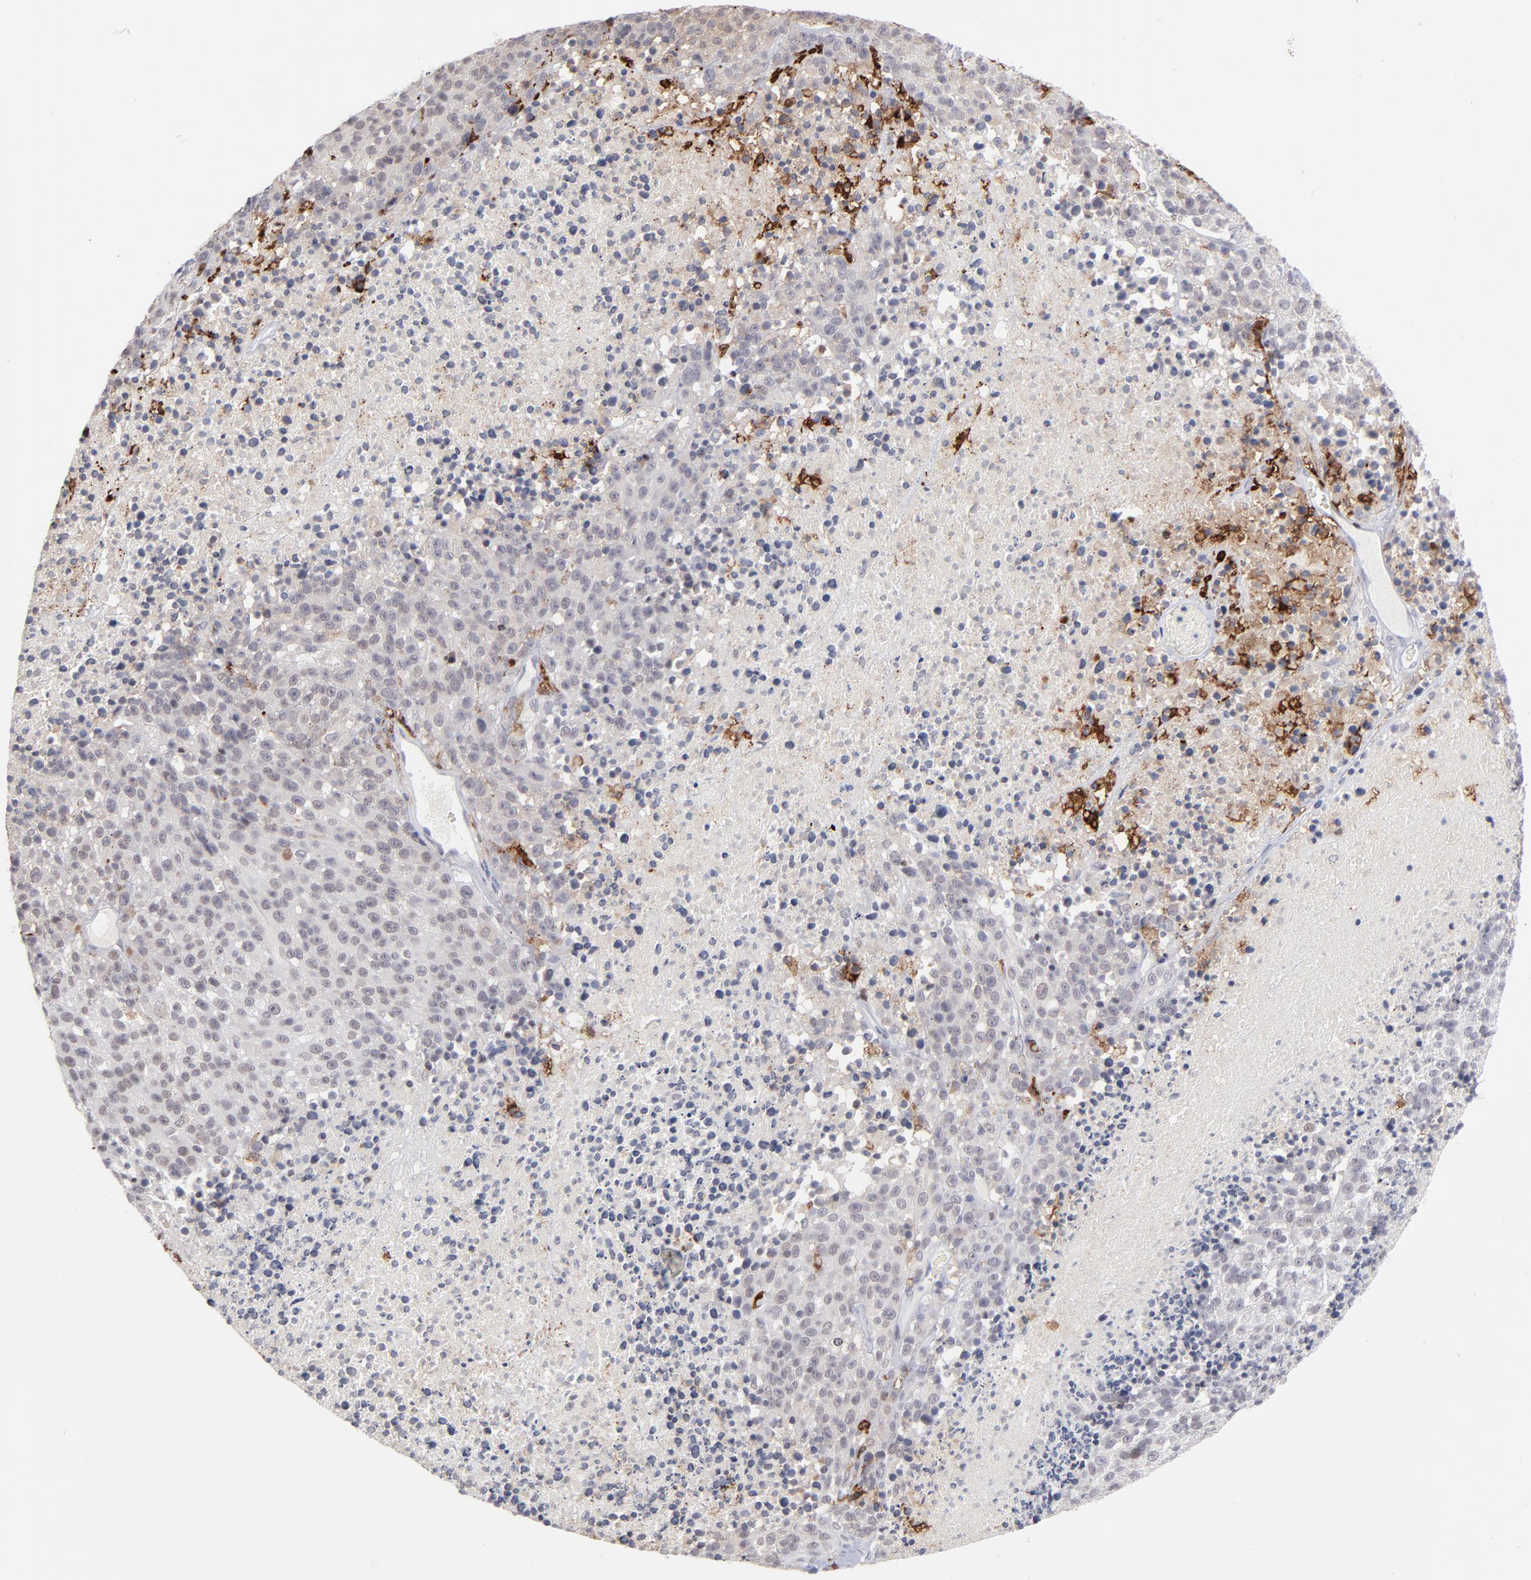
{"staining": {"intensity": "negative", "quantity": "none", "location": "none"}, "tissue": "melanoma", "cell_type": "Tumor cells", "image_type": "cancer", "snomed": [{"axis": "morphology", "description": "Malignant melanoma, Metastatic site"}, {"axis": "topography", "description": "Cerebral cortex"}], "caption": "High power microscopy micrograph of an immunohistochemistry (IHC) image of malignant melanoma (metastatic site), revealing no significant expression in tumor cells. (IHC, brightfield microscopy, high magnification).", "gene": "CCR2", "patient": {"sex": "female", "age": 52}}